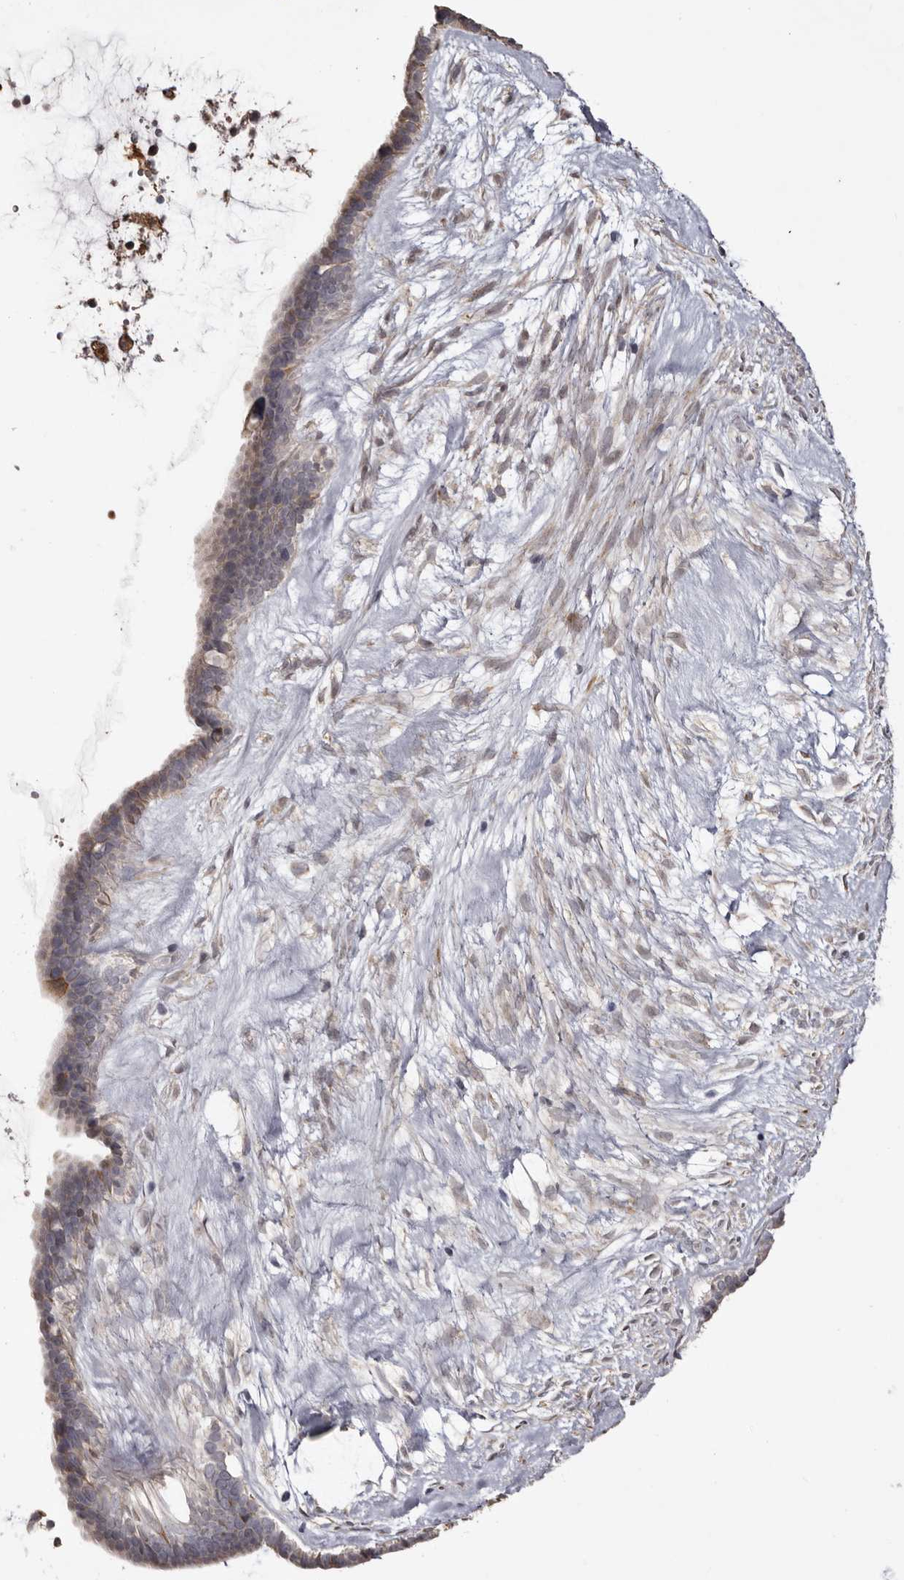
{"staining": {"intensity": "moderate", "quantity": "<25%", "location": "cytoplasmic/membranous"}, "tissue": "ovarian cancer", "cell_type": "Tumor cells", "image_type": "cancer", "snomed": [{"axis": "morphology", "description": "Cystadenocarcinoma, serous, NOS"}, {"axis": "topography", "description": "Ovary"}], "caption": "There is low levels of moderate cytoplasmic/membranous staining in tumor cells of serous cystadenocarcinoma (ovarian), as demonstrated by immunohistochemical staining (brown color).", "gene": "PIGX", "patient": {"sex": "female", "age": 56}}